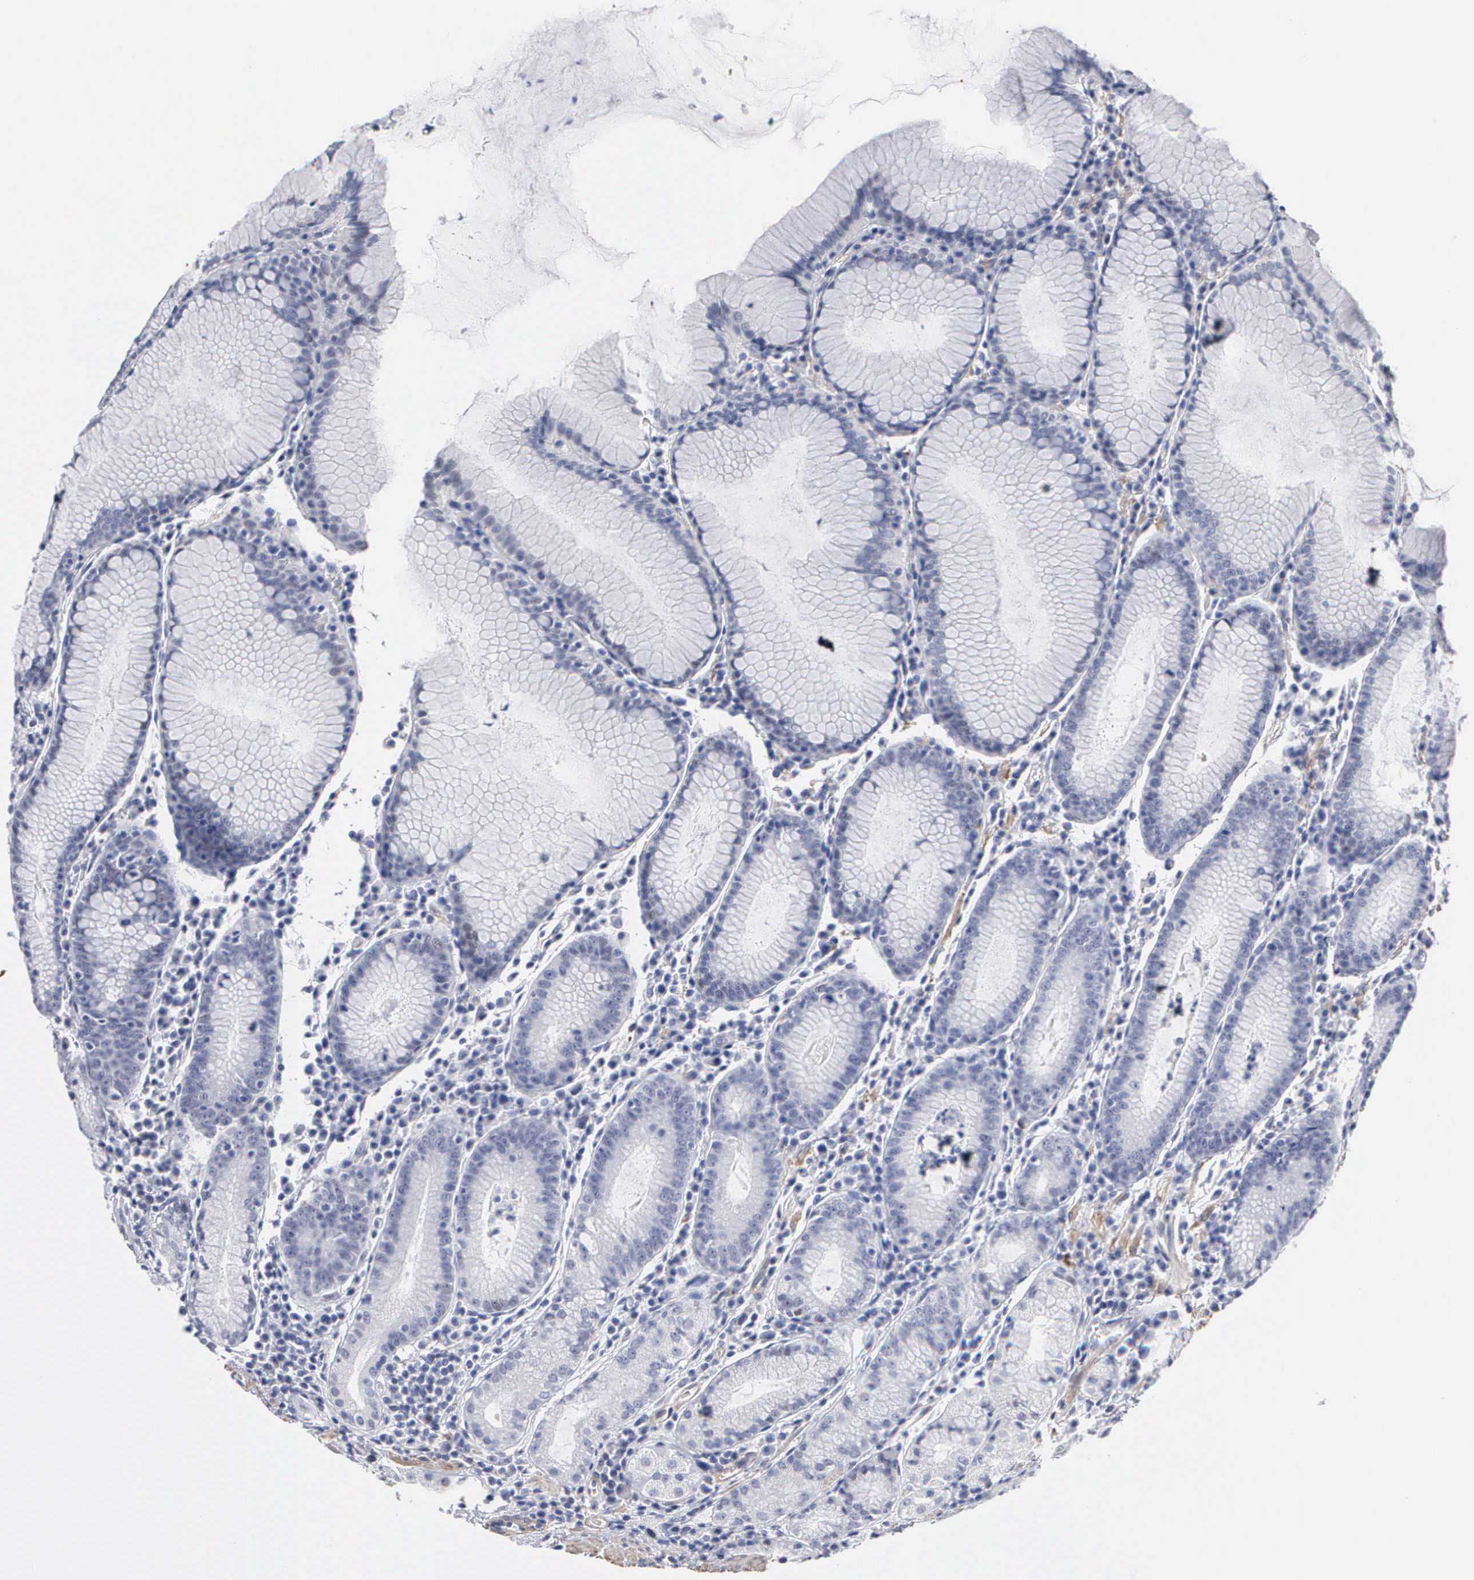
{"staining": {"intensity": "negative", "quantity": "none", "location": "none"}, "tissue": "stomach", "cell_type": "Glandular cells", "image_type": "normal", "snomed": [{"axis": "morphology", "description": "Normal tissue, NOS"}, {"axis": "topography", "description": "Stomach, lower"}], "caption": "Immunohistochemical staining of normal stomach shows no significant expression in glandular cells. The staining is performed using DAB (3,3'-diaminobenzidine) brown chromogen with nuclei counter-stained in using hematoxylin.", "gene": "ELFN2", "patient": {"sex": "female", "age": 43}}